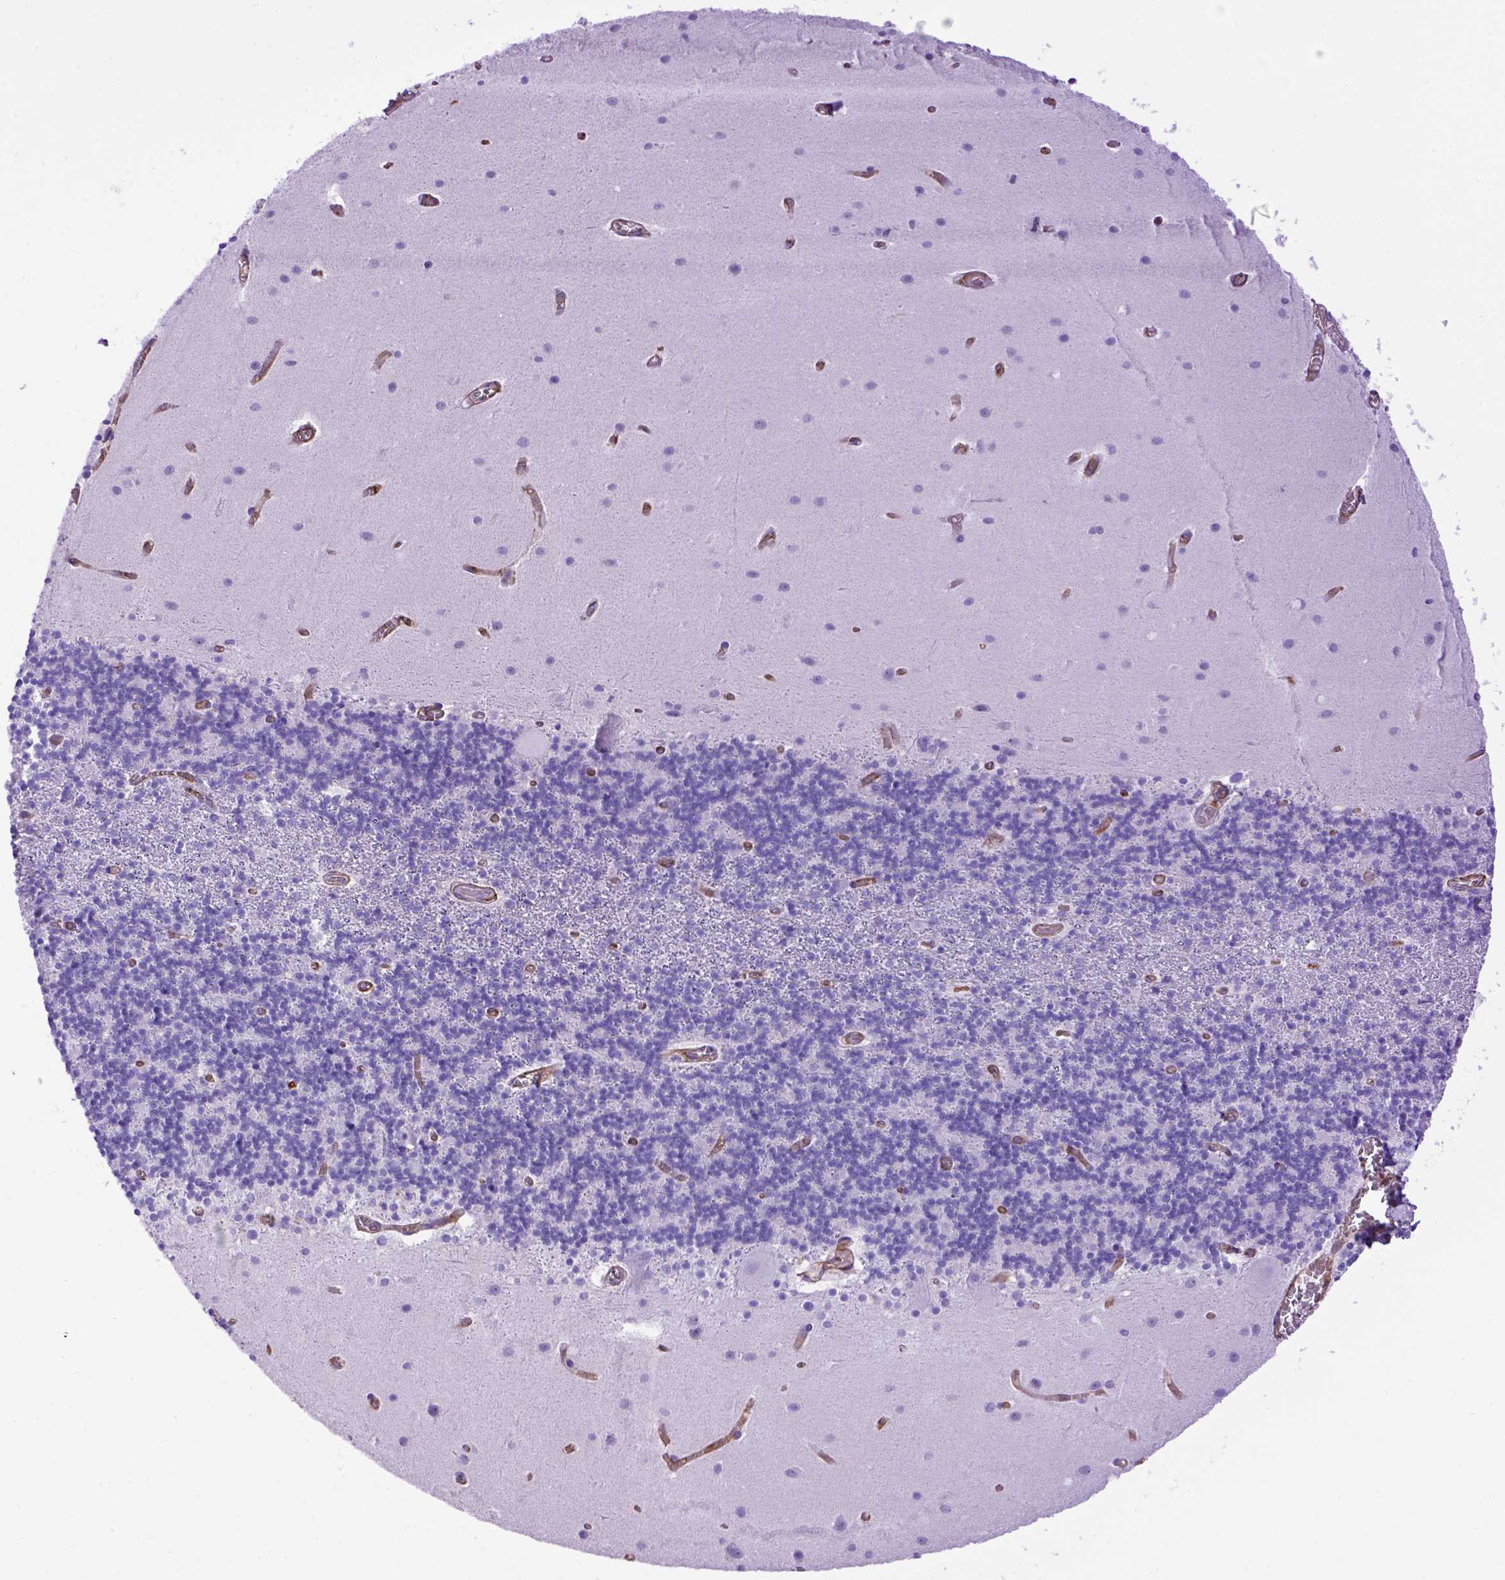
{"staining": {"intensity": "negative", "quantity": "none", "location": "none"}, "tissue": "cerebellum", "cell_type": "Cells in granular layer", "image_type": "normal", "snomed": [{"axis": "morphology", "description": "Normal tissue, NOS"}, {"axis": "topography", "description": "Cerebellum"}], "caption": "Cells in granular layer are negative for protein expression in unremarkable human cerebellum. The staining is performed using DAB (3,3'-diaminobenzidine) brown chromogen with nuclei counter-stained in using hematoxylin.", "gene": "ENG", "patient": {"sex": "male", "age": 70}}